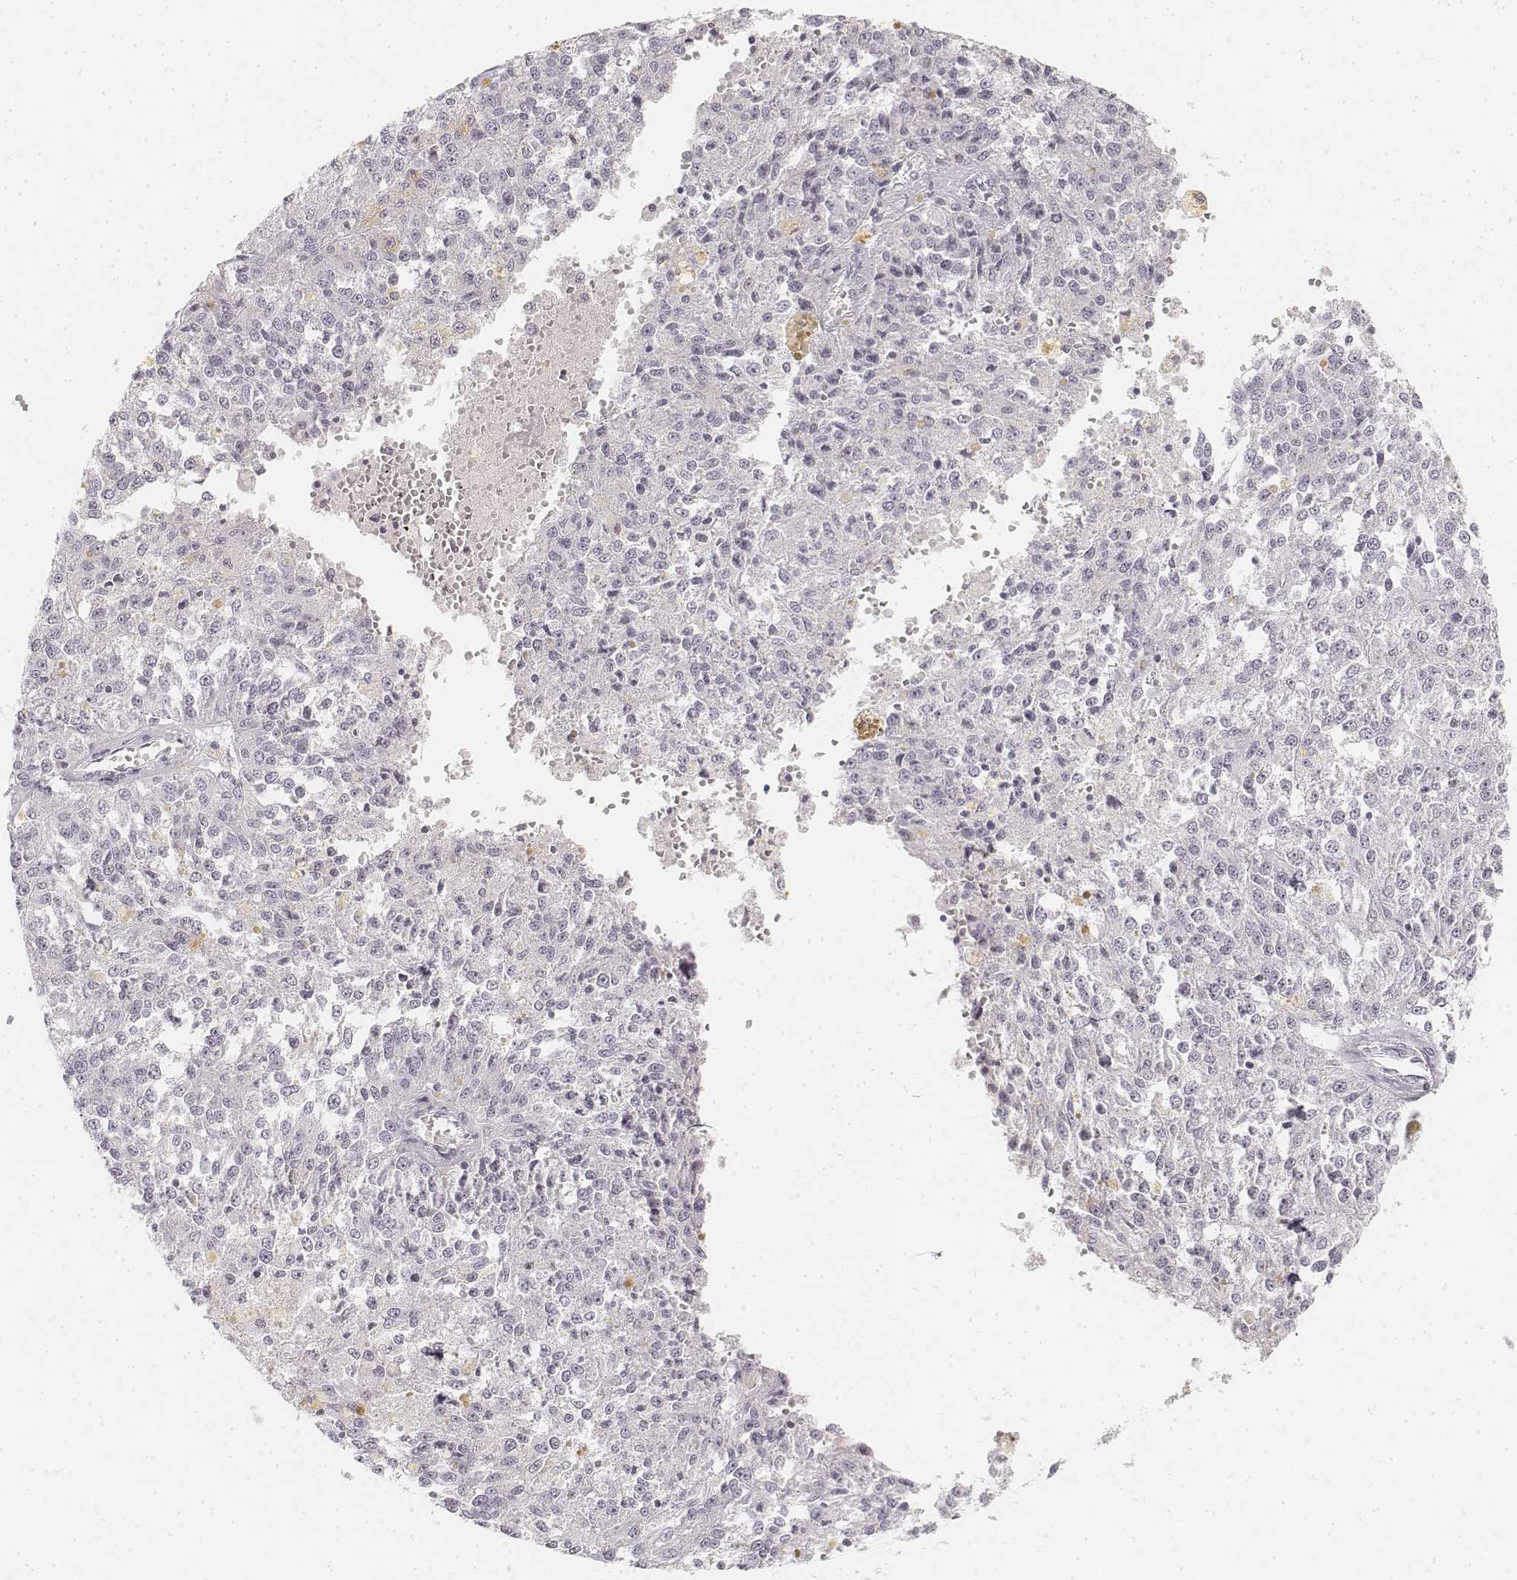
{"staining": {"intensity": "negative", "quantity": "none", "location": "none"}, "tissue": "melanoma", "cell_type": "Tumor cells", "image_type": "cancer", "snomed": [{"axis": "morphology", "description": "Malignant melanoma, Metastatic site"}, {"axis": "topography", "description": "Lymph node"}], "caption": "Tumor cells show no significant protein positivity in melanoma.", "gene": "KRTAP2-1", "patient": {"sex": "female", "age": 64}}